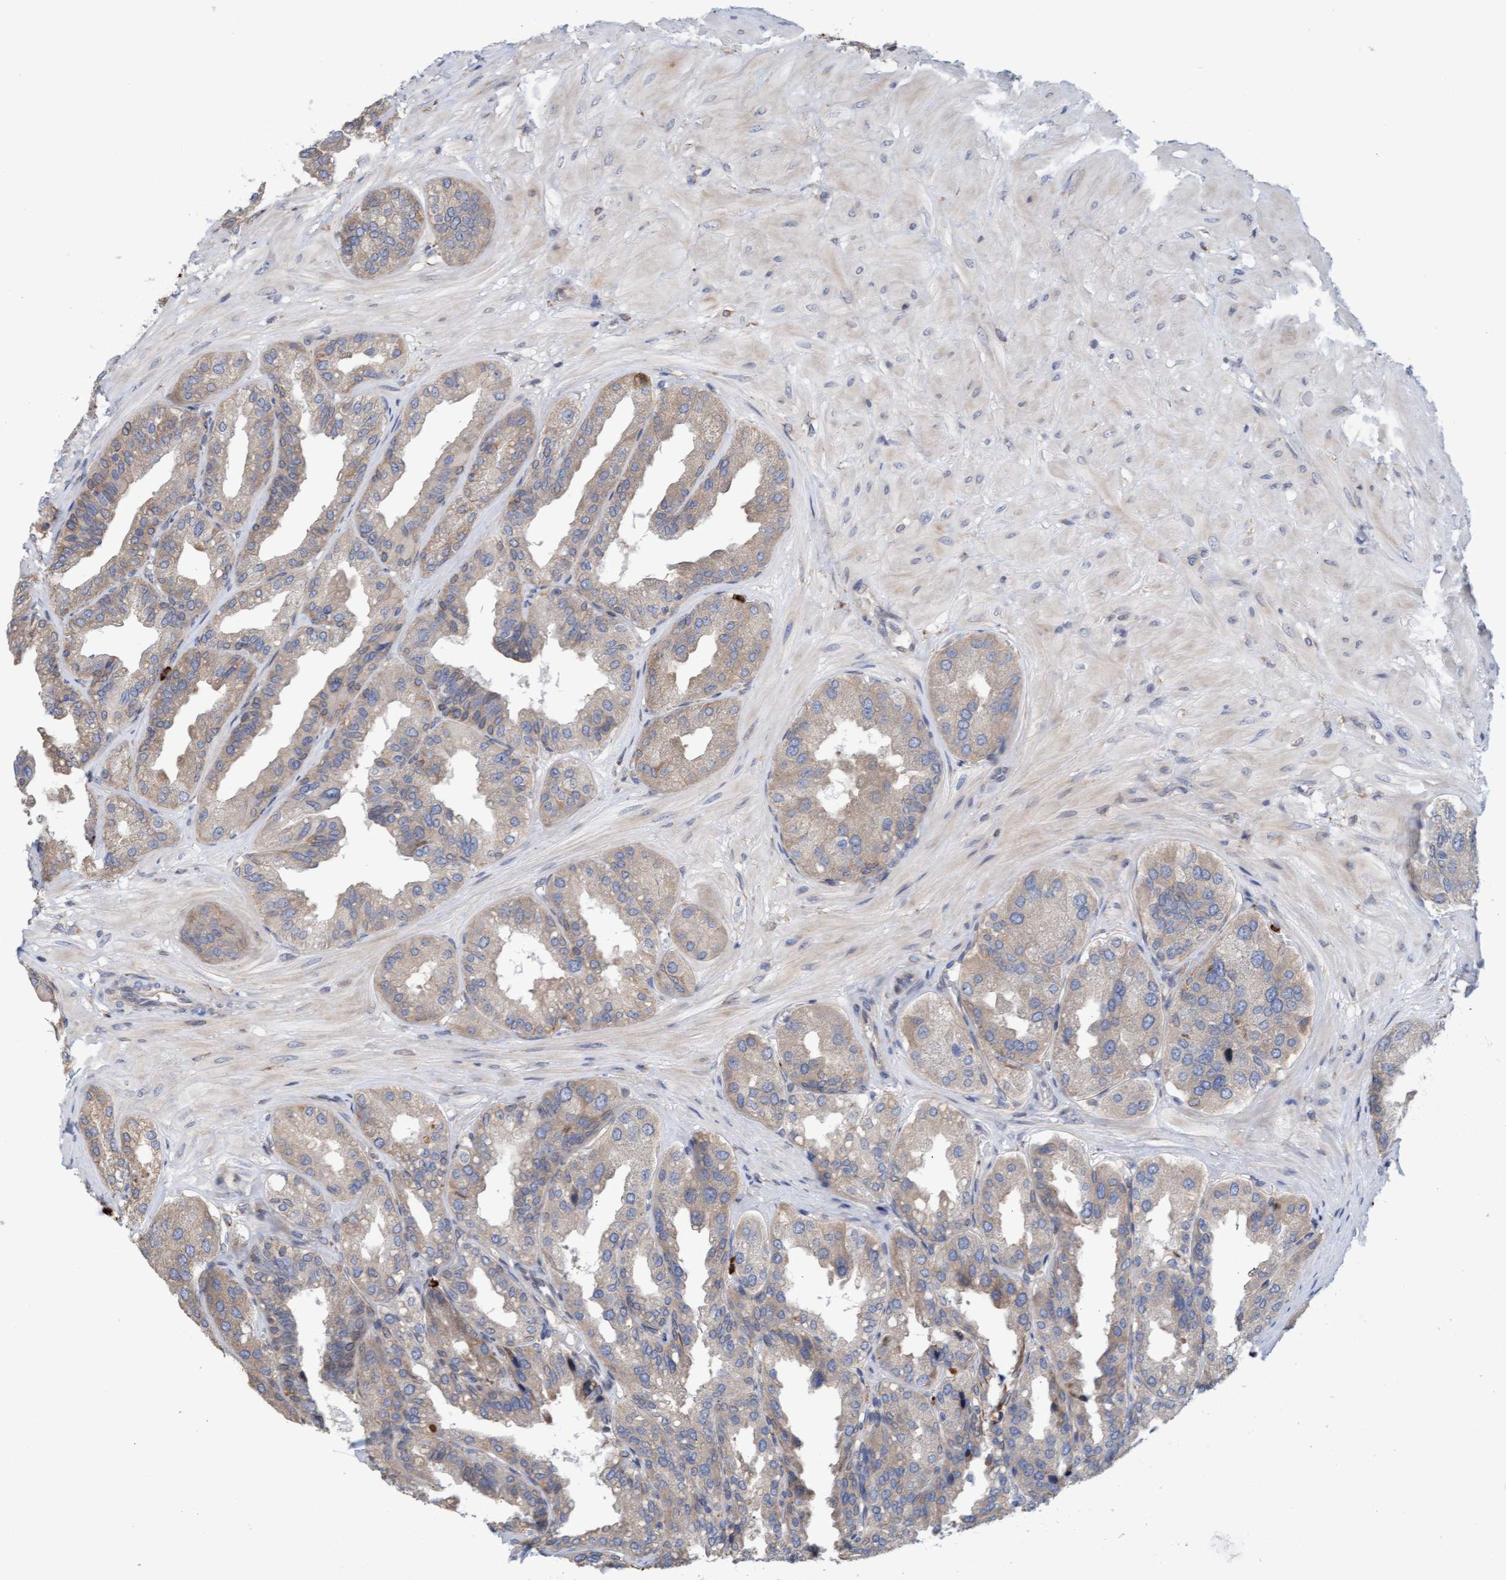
{"staining": {"intensity": "weak", "quantity": "<25%", "location": "cytoplasmic/membranous"}, "tissue": "seminal vesicle", "cell_type": "Glandular cells", "image_type": "normal", "snomed": [{"axis": "morphology", "description": "Normal tissue, NOS"}, {"axis": "topography", "description": "Prostate"}, {"axis": "topography", "description": "Seminal veicle"}], "caption": "Immunohistochemistry photomicrograph of normal seminal vesicle: human seminal vesicle stained with DAB (3,3'-diaminobenzidine) shows no significant protein positivity in glandular cells. The staining is performed using DAB (3,3'-diaminobenzidine) brown chromogen with nuclei counter-stained in using hematoxylin.", "gene": "MMP8", "patient": {"sex": "male", "age": 51}}